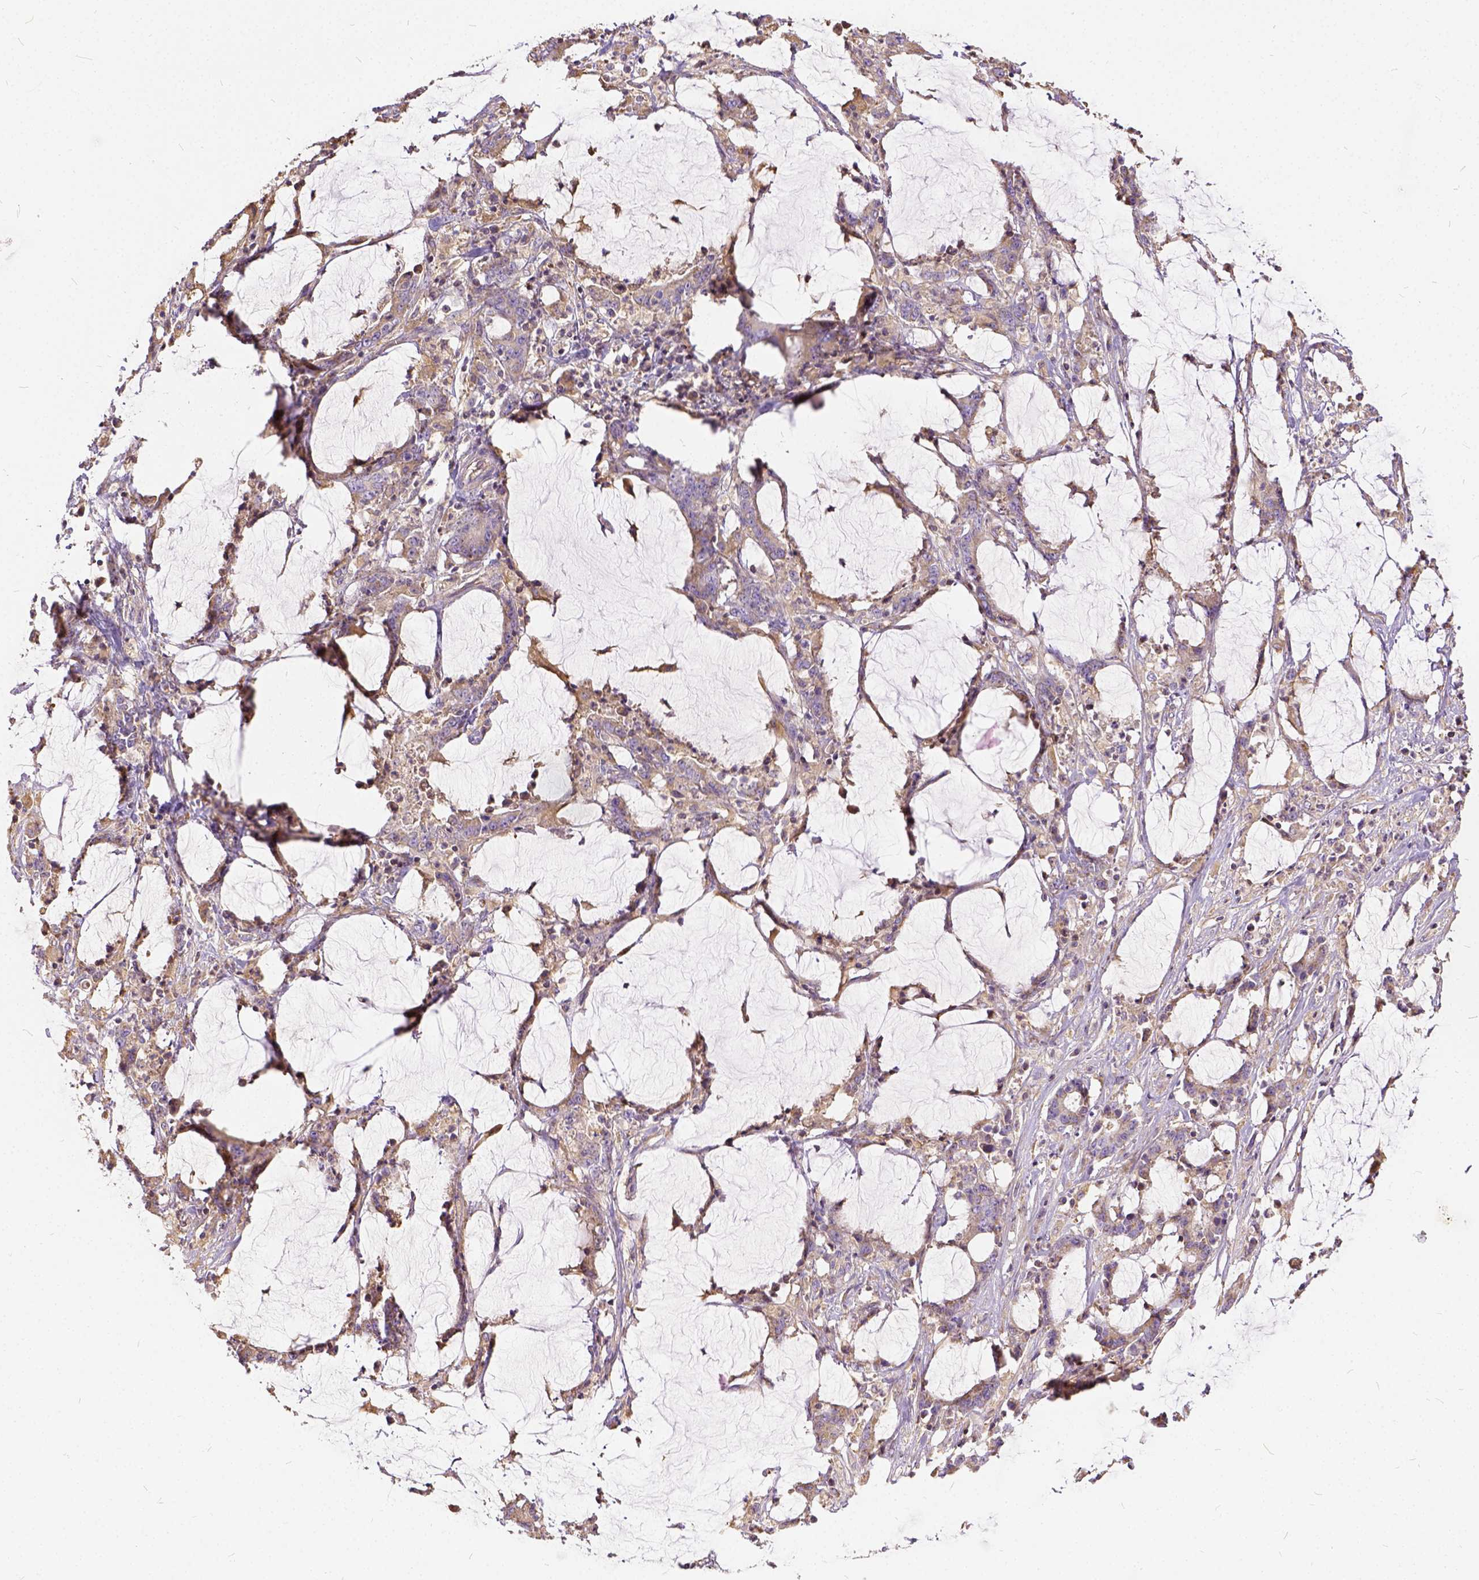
{"staining": {"intensity": "negative", "quantity": "none", "location": "none"}, "tissue": "stomach cancer", "cell_type": "Tumor cells", "image_type": "cancer", "snomed": [{"axis": "morphology", "description": "Adenocarcinoma, NOS"}, {"axis": "topography", "description": "Stomach, upper"}], "caption": "Tumor cells show no significant protein staining in stomach cancer.", "gene": "CADM4", "patient": {"sex": "male", "age": 68}}